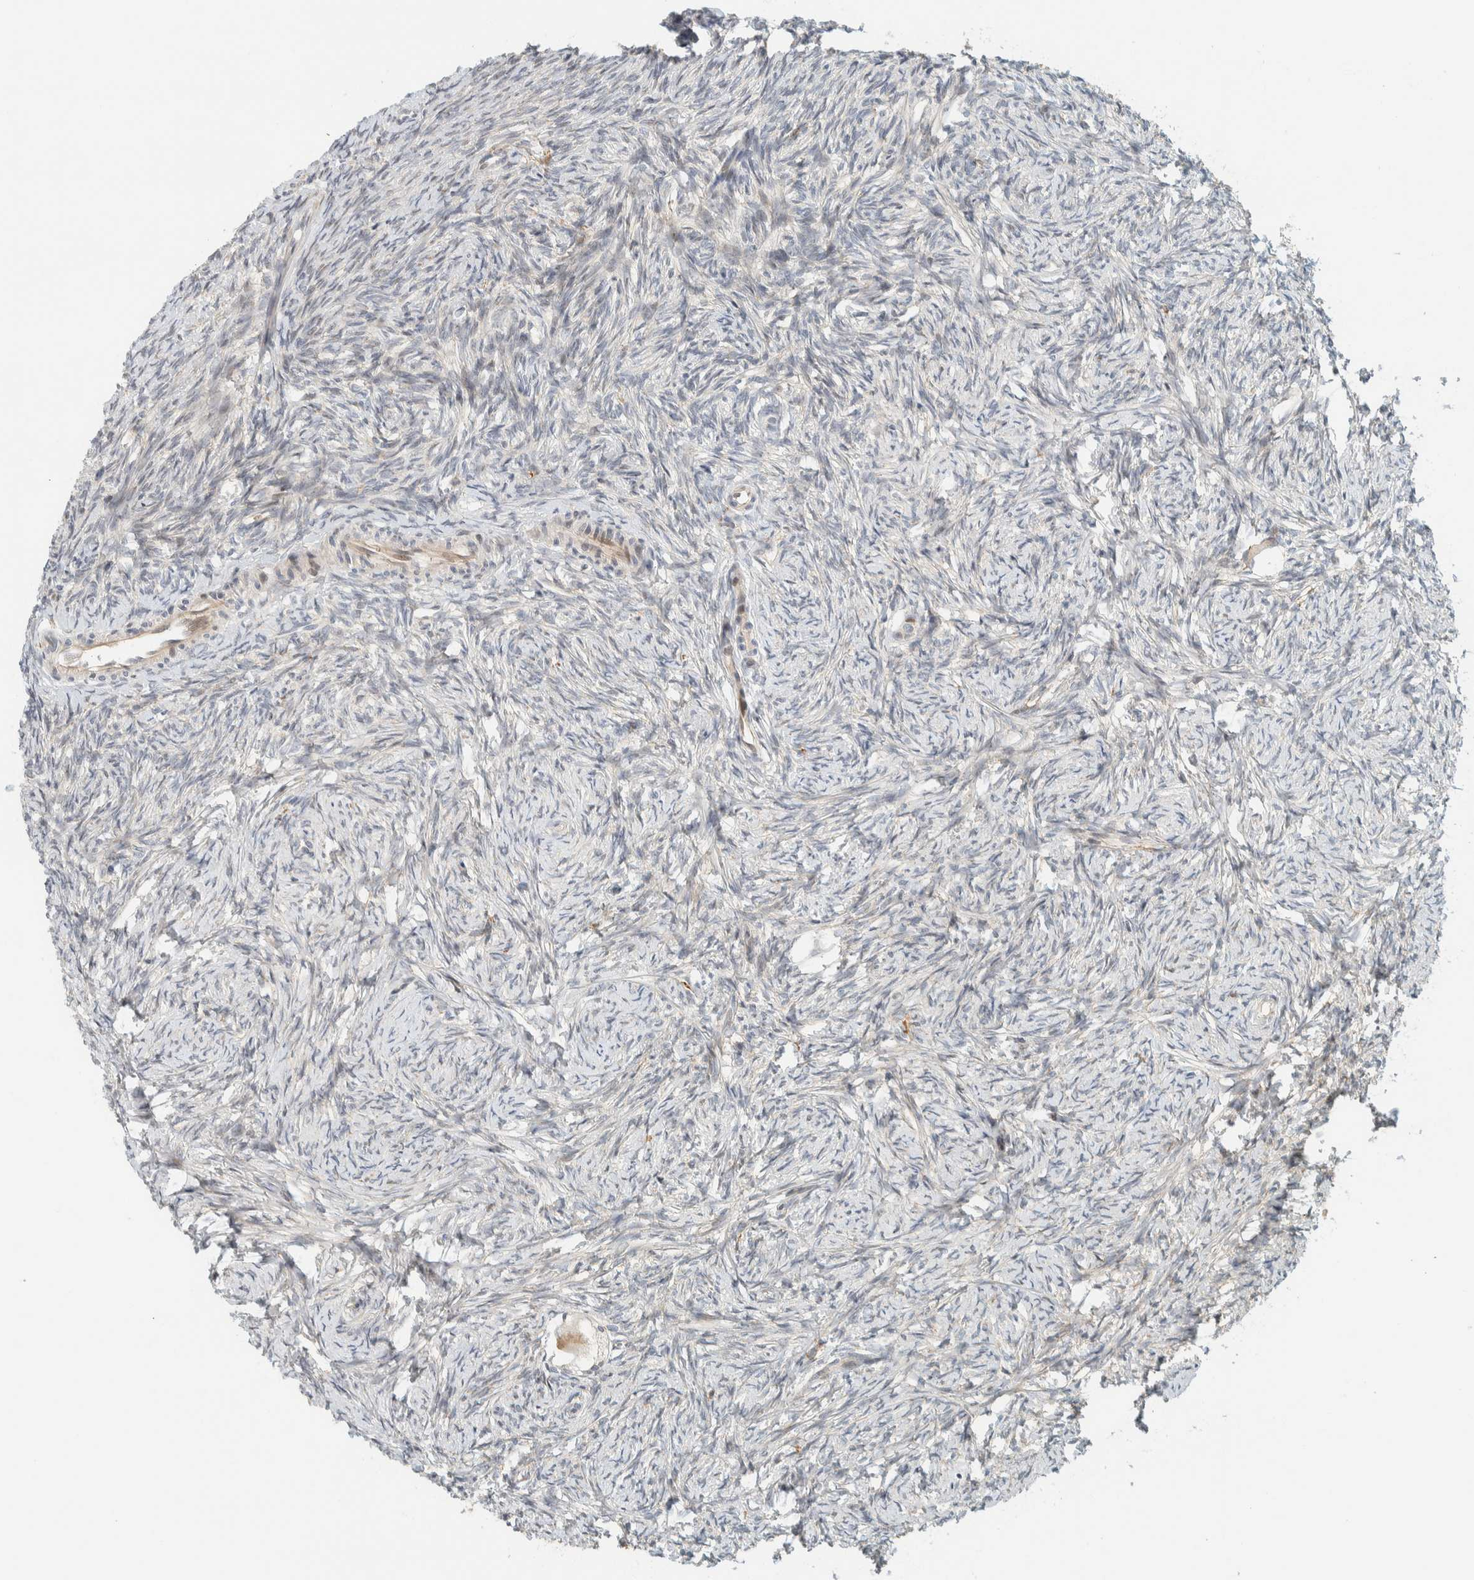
{"staining": {"intensity": "weak", "quantity": ">75%", "location": "cytoplasmic/membranous"}, "tissue": "ovary", "cell_type": "Follicle cells", "image_type": "normal", "snomed": [{"axis": "morphology", "description": "Normal tissue, NOS"}, {"axis": "topography", "description": "Ovary"}], "caption": "Ovary stained with DAB IHC shows low levels of weak cytoplasmic/membranous staining in about >75% of follicle cells. The staining was performed using DAB (3,3'-diaminobenzidine), with brown indicating positive protein expression. Nuclei are stained blue with hematoxylin.", "gene": "CCDC171", "patient": {"sex": "female", "age": 34}}